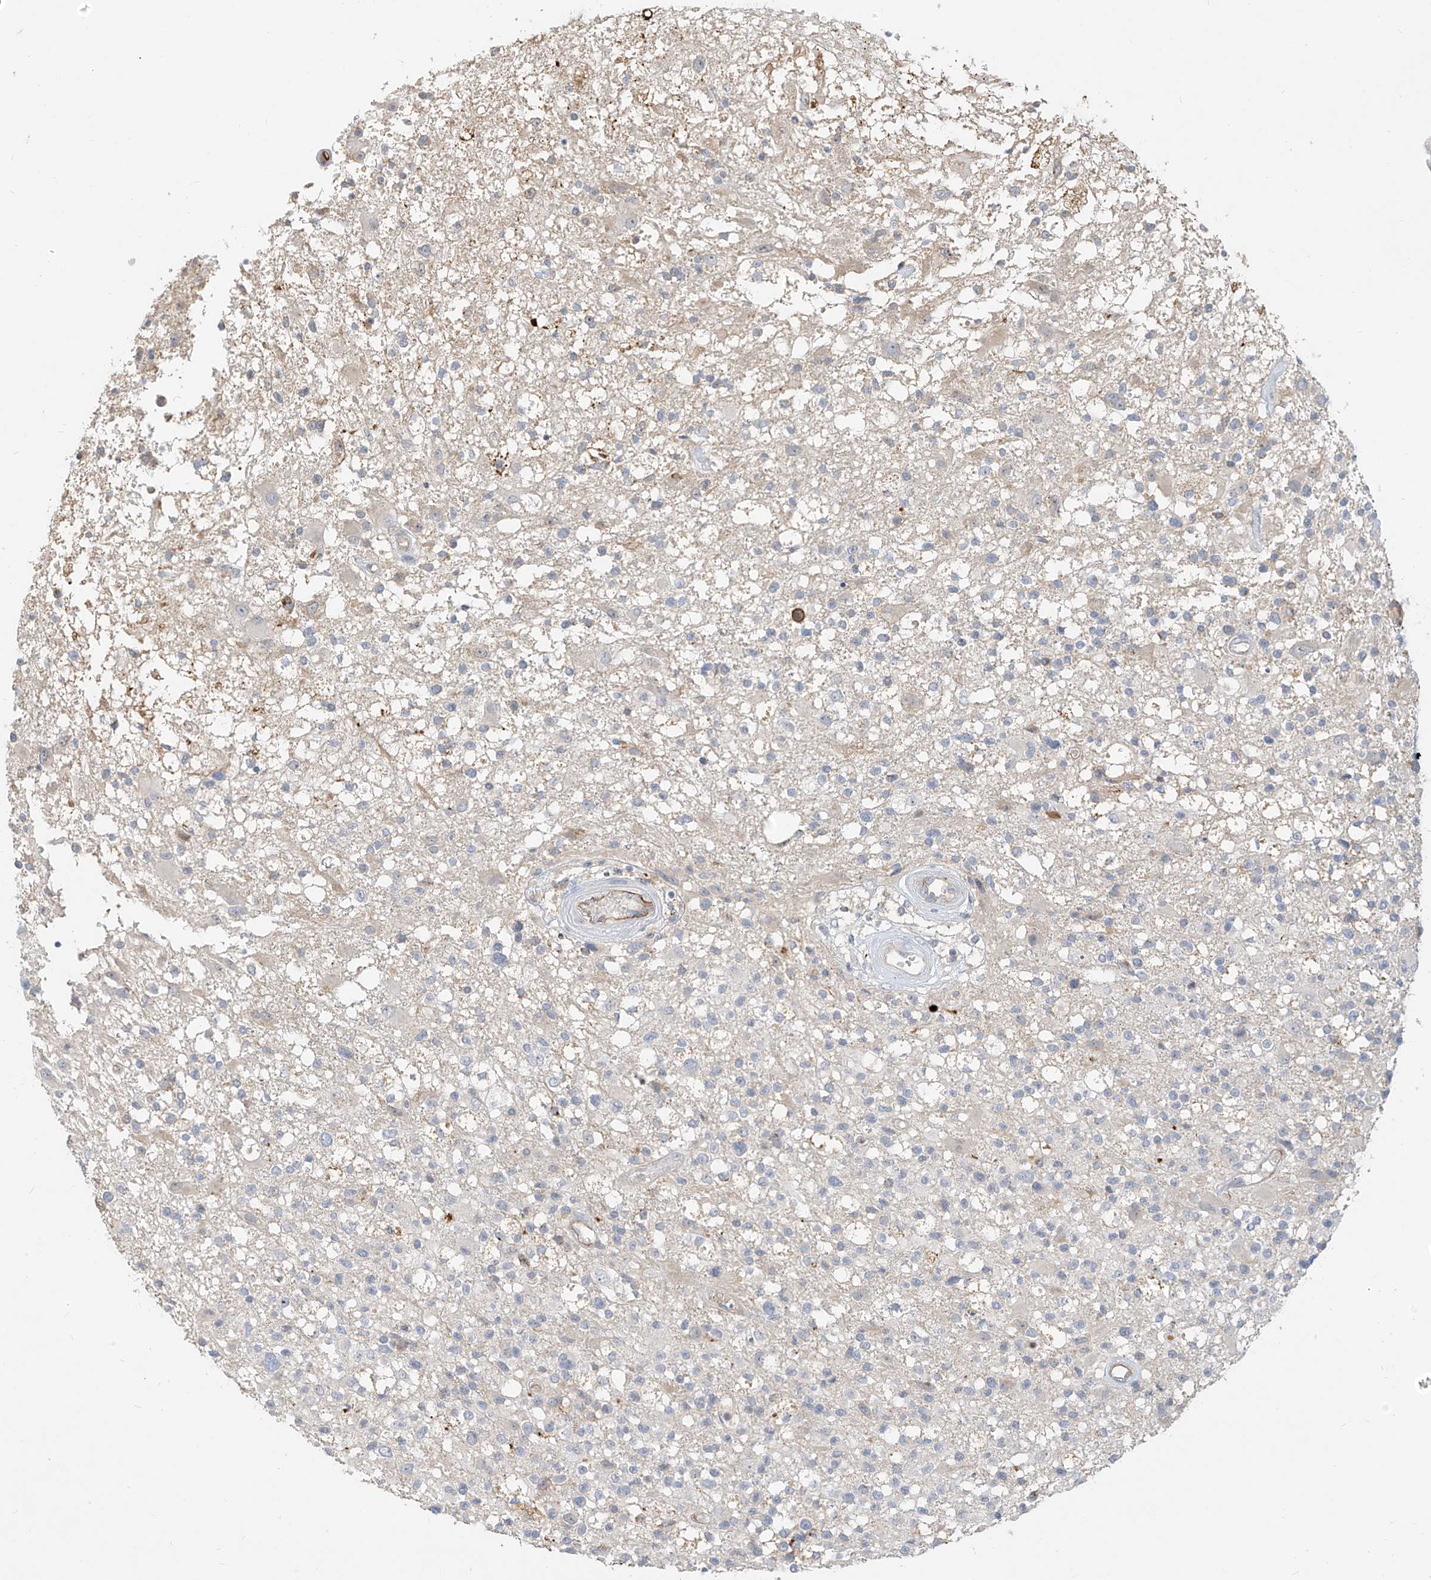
{"staining": {"intensity": "negative", "quantity": "none", "location": "none"}, "tissue": "glioma", "cell_type": "Tumor cells", "image_type": "cancer", "snomed": [{"axis": "morphology", "description": "Glioma, malignant, High grade"}, {"axis": "morphology", "description": "Glioblastoma, NOS"}, {"axis": "topography", "description": "Brain"}], "caption": "High power microscopy histopathology image of an IHC image of glioblastoma, revealing no significant expression in tumor cells.", "gene": "C2orf42", "patient": {"sex": "male", "age": 60}}